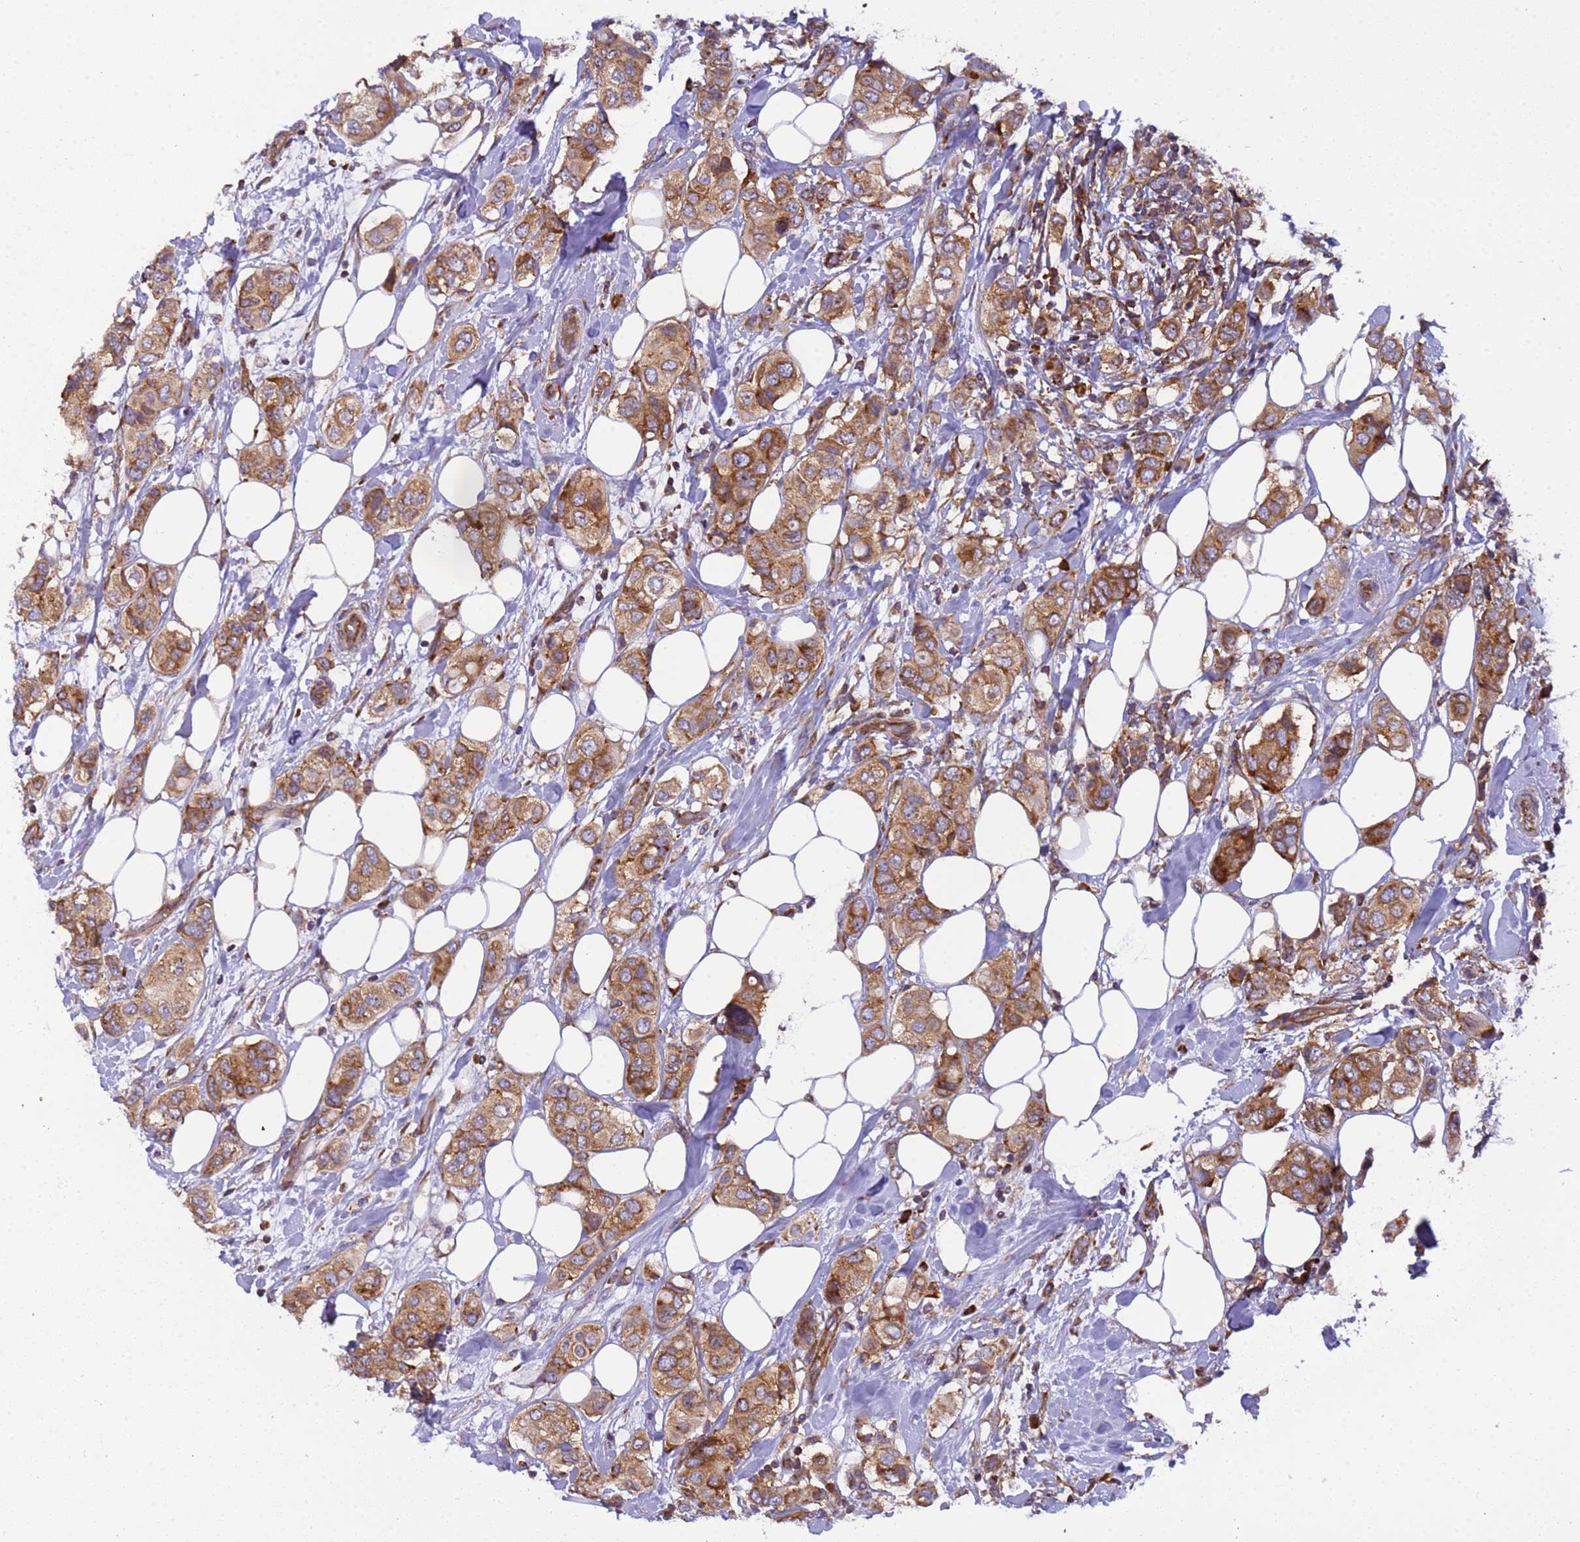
{"staining": {"intensity": "strong", "quantity": ">75%", "location": "cytoplasmic/membranous"}, "tissue": "breast cancer", "cell_type": "Tumor cells", "image_type": "cancer", "snomed": [{"axis": "morphology", "description": "Lobular carcinoma"}, {"axis": "topography", "description": "Breast"}], "caption": "Human breast cancer stained with a brown dye demonstrates strong cytoplasmic/membranous positive expression in about >75% of tumor cells.", "gene": "RPL36", "patient": {"sex": "female", "age": 51}}